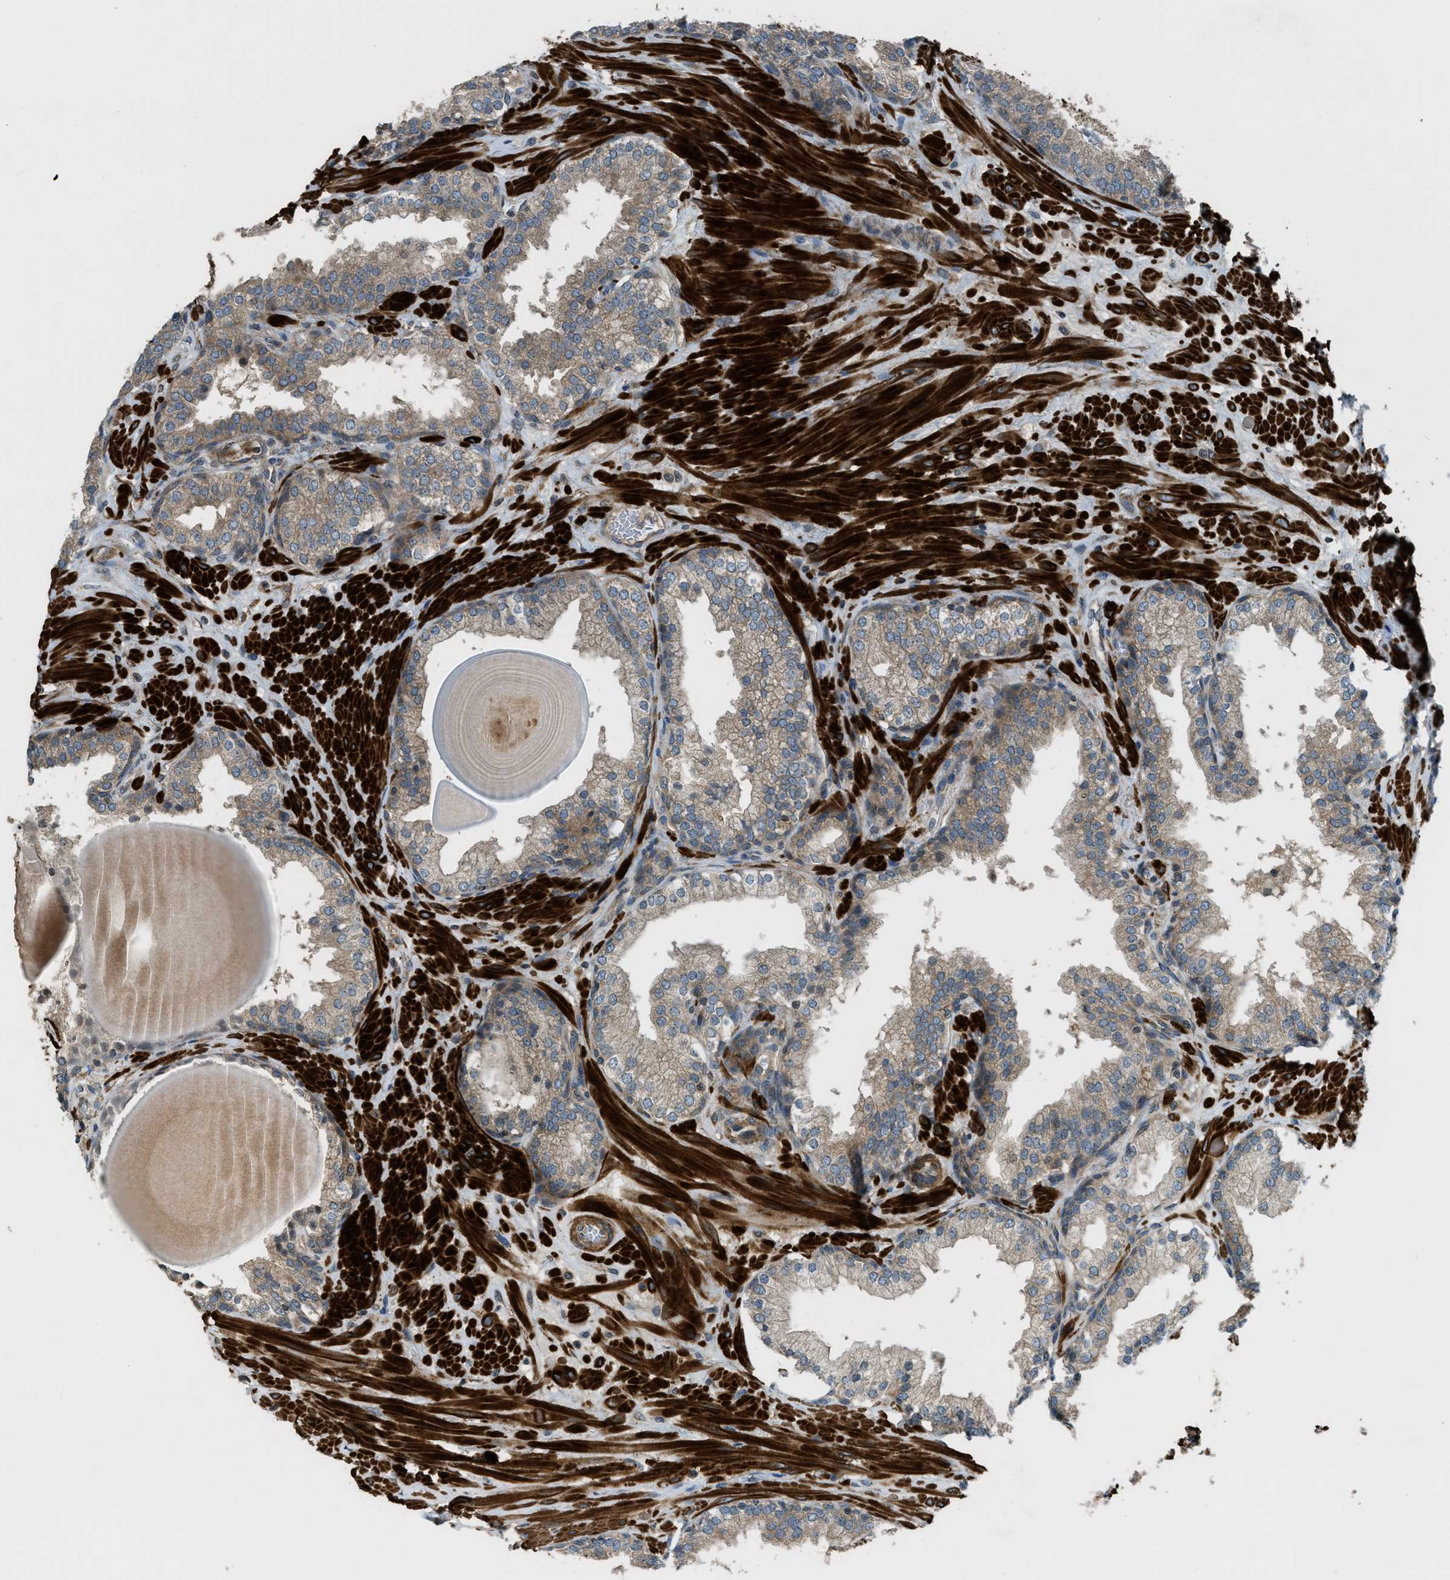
{"staining": {"intensity": "moderate", "quantity": ">75%", "location": "cytoplasmic/membranous"}, "tissue": "prostate", "cell_type": "Glandular cells", "image_type": "normal", "snomed": [{"axis": "morphology", "description": "Normal tissue, NOS"}, {"axis": "topography", "description": "Prostate"}], "caption": "Protein staining of normal prostate exhibits moderate cytoplasmic/membranous staining in approximately >75% of glandular cells.", "gene": "VEZT", "patient": {"sex": "male", "age": 51}}